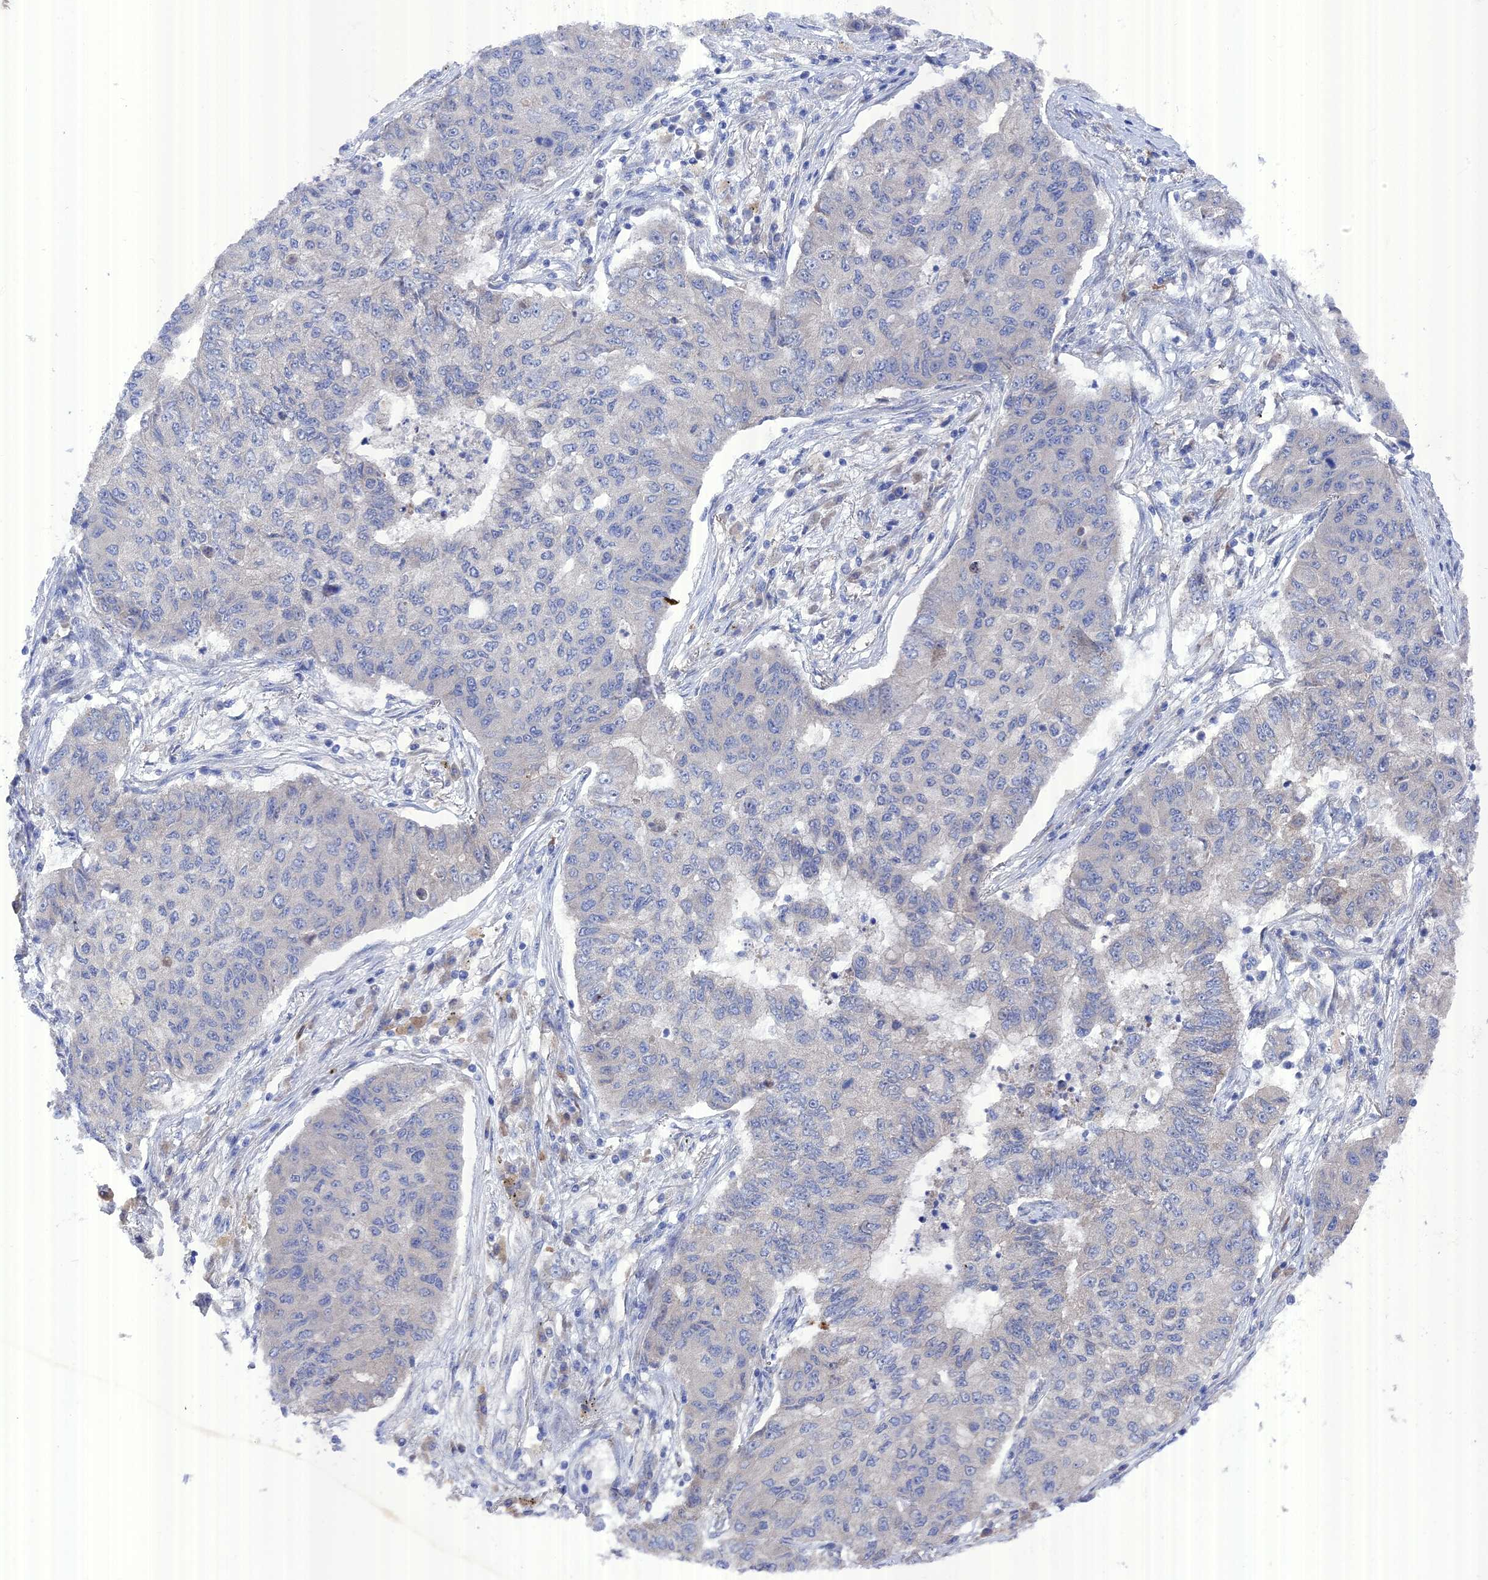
{"staining": {"intensity": "negative", "quantity": "none", "location": "none"}, "tissue": "lung cancer", "cell_type": "Tumor cells", "image_type": "cancer", "snomed": [{"axis": "morphology", "description": "Squamous cell carcinoma, NOS"}, {"axis": "topography", "description": "Lung"}], "caption": "IHC photomicrograph of squamous cell carcinoma (lung) stained for a protein (brown), which reveals no expression in tumor cells.", "gene": "TMEM161A", "patient": {"sex": "male", "age": 74}}